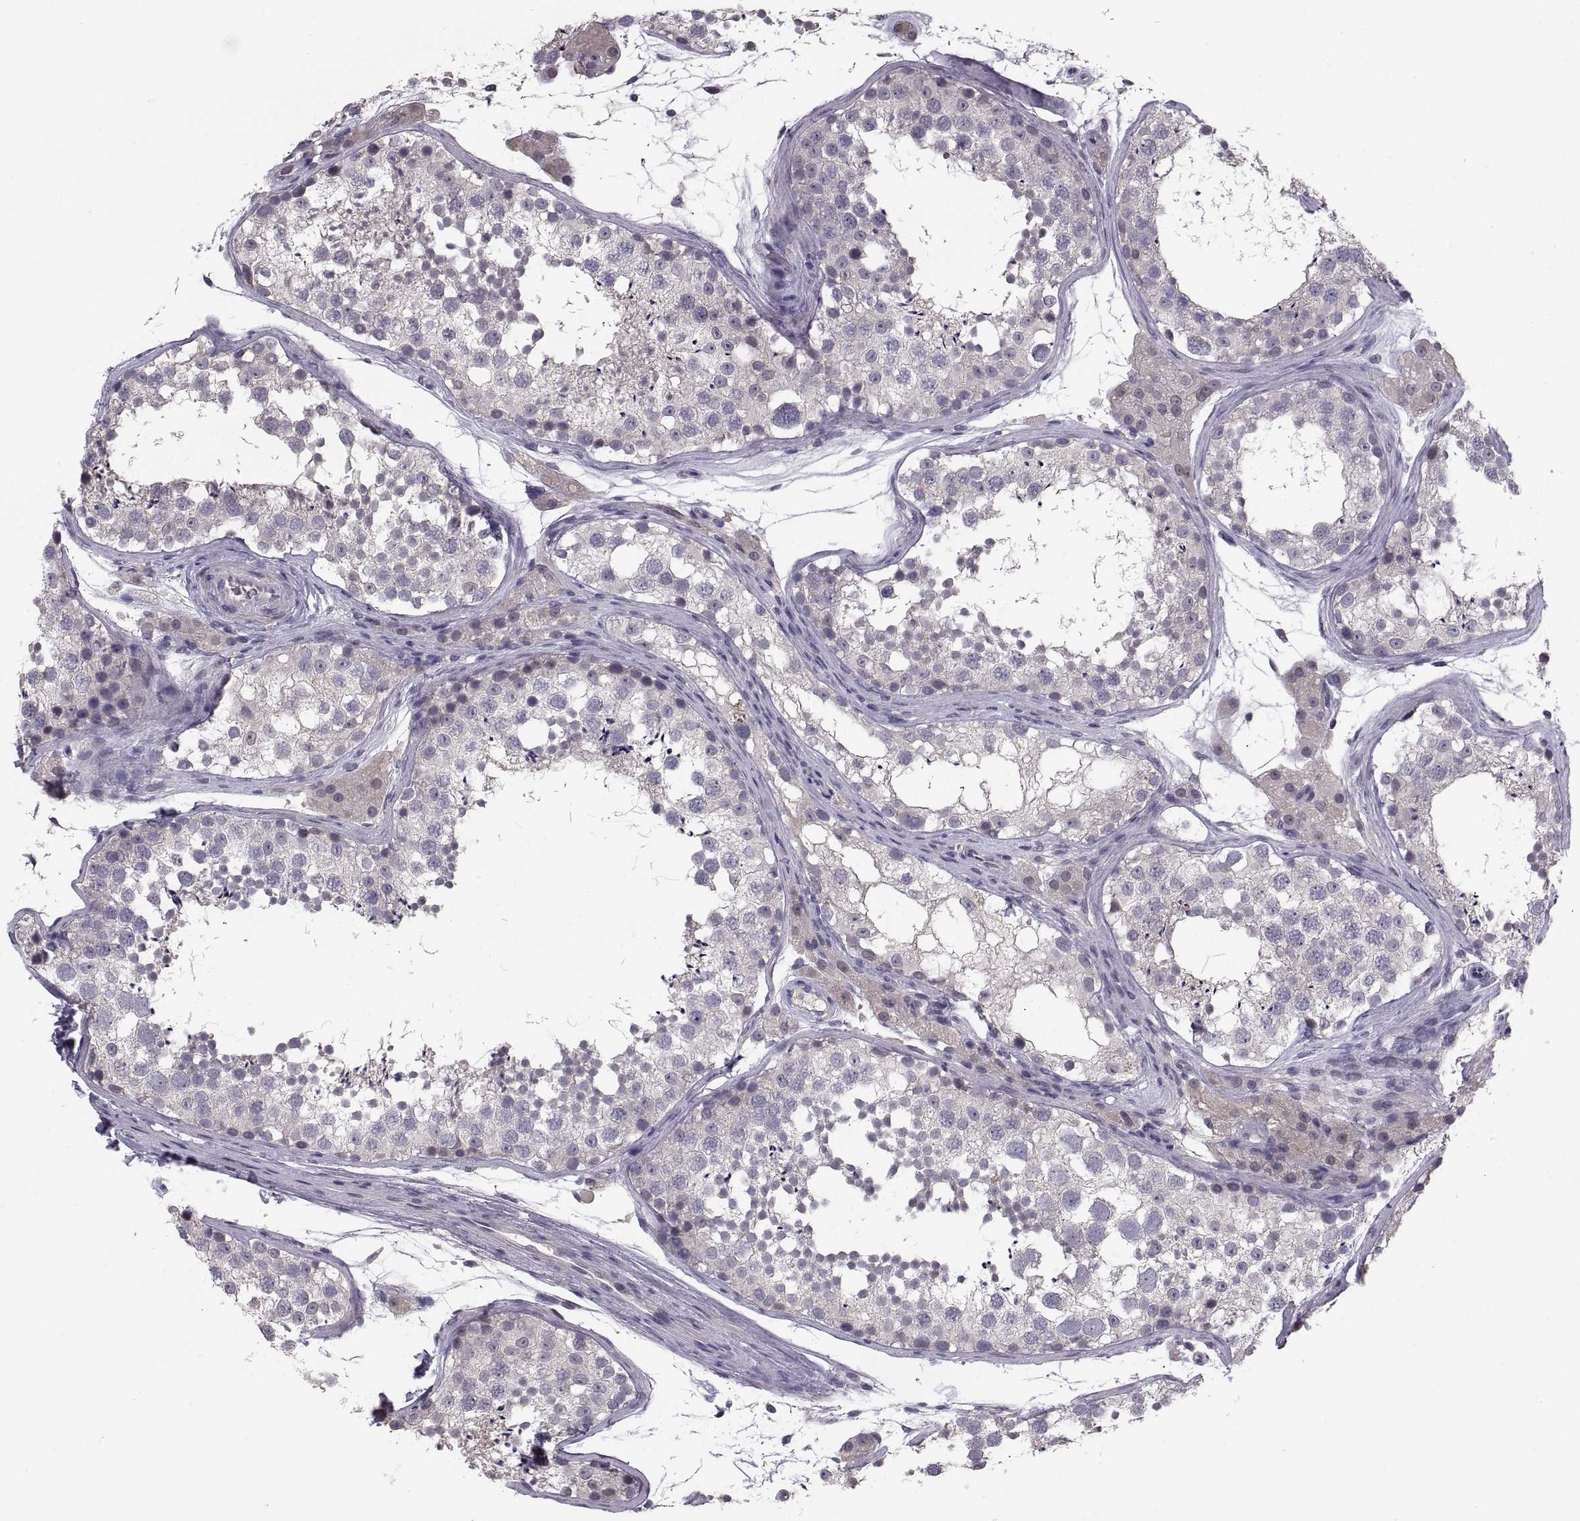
{"staining": {"intensity": "negative", "quantity": "none", "location": "none"}, "tissue": "testis", "cell_type": "Cells in seminiferous ducts", "image_type": "normal", "snomed": [{"axis": "morphology", "description": "Normal tissue, NOS"}, {"axis": "topography", "description": "Testis"}], "caption": "This is a image of IHC staining of unremarkable testis, which shows no positivity in cells in seminiferous ducts.", "gene": "PAX2", "patient": {"sex": "male", "age": 41}}